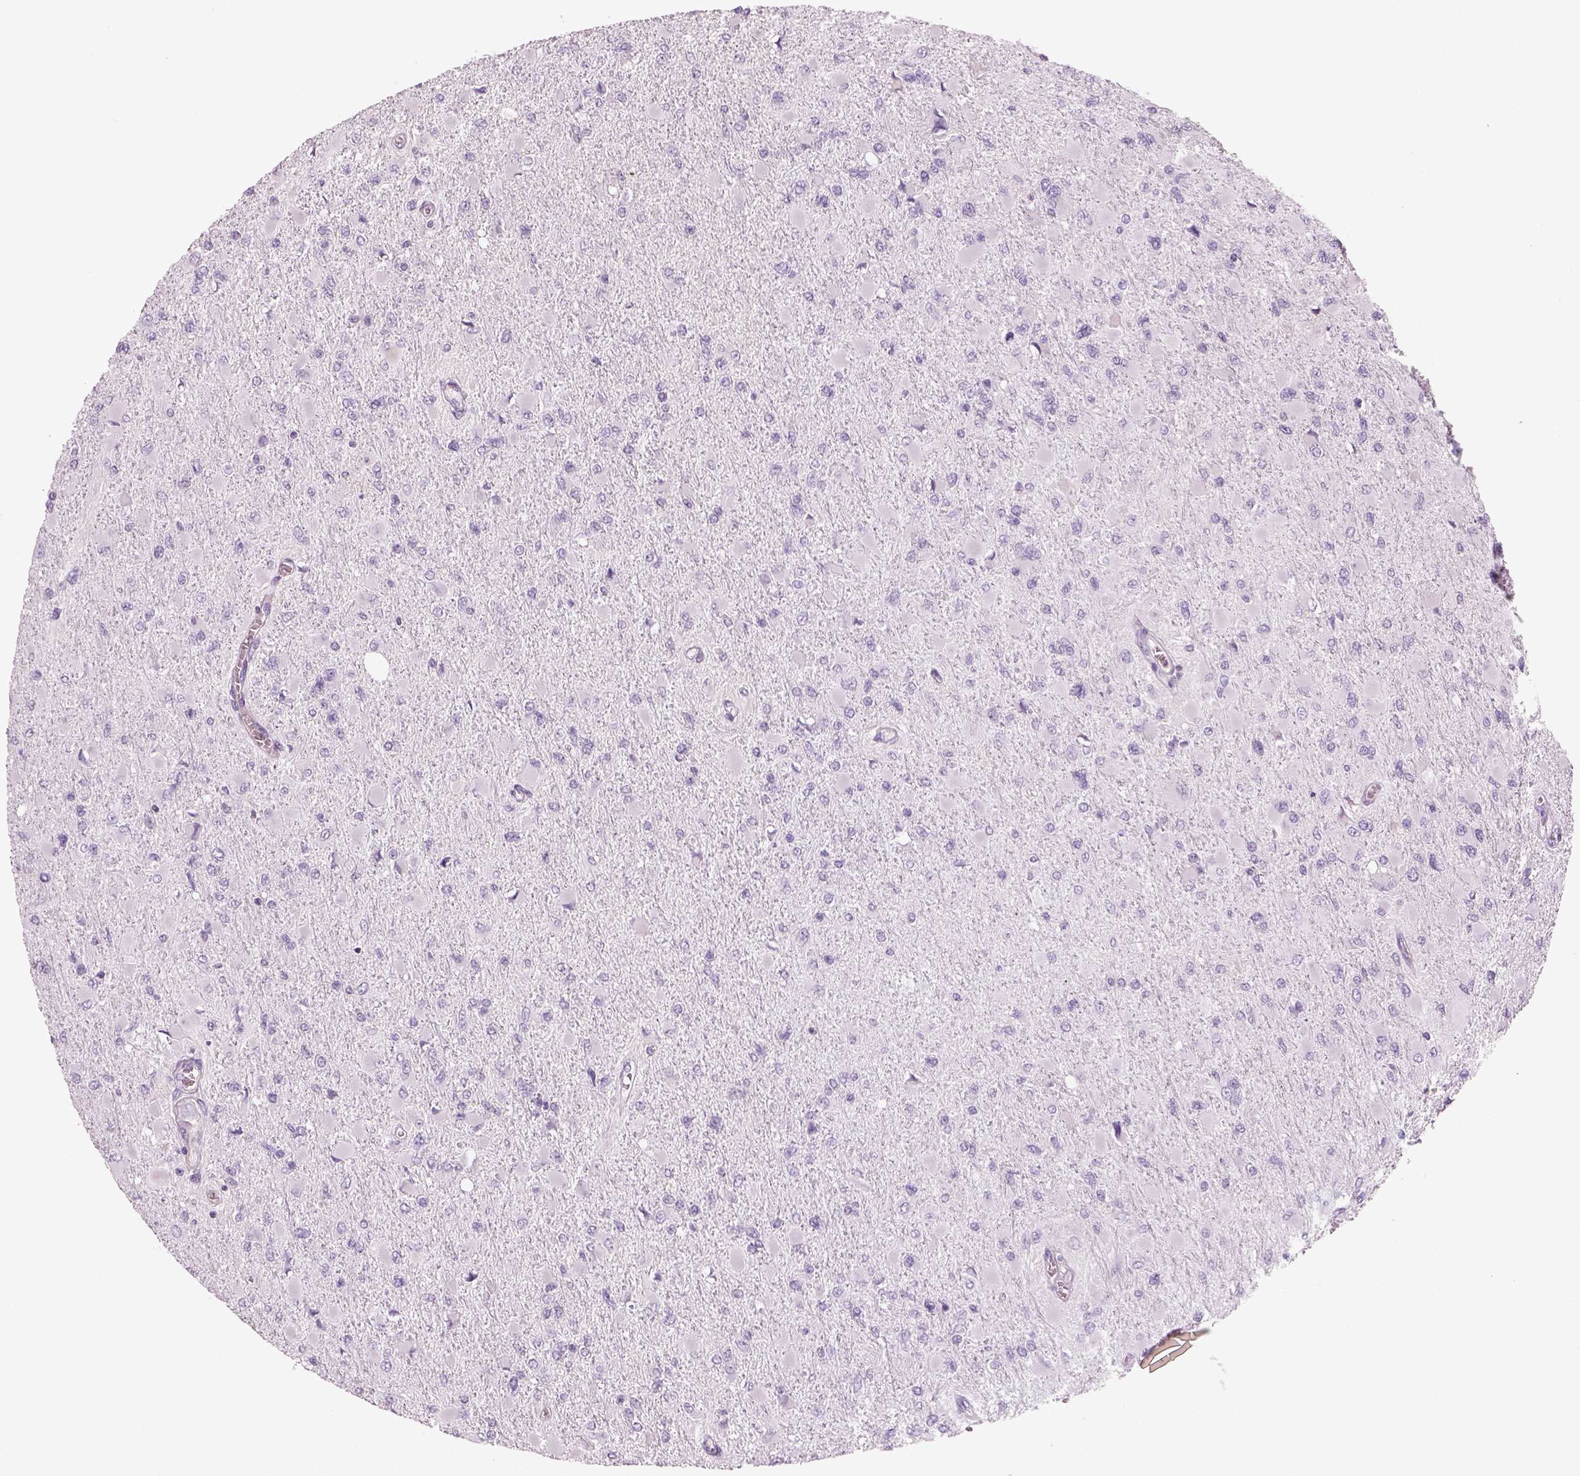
{"staining": {"intensity": "negative", "quantity": "none", "location": "none"}, "tissue": "glioma", "cell_type": "Tumor cells", "image_type": "cancer", "snomed": [{"axis": "morphology", "description": "Glioma, malignant, High grade"}, {"axis": "topography", "description": "Cerebral cortex"}], "caption": "Malignant high-grade glioma stained for a protein using immunohistochemistry (IHC) displays no staining tumor cells.", "gene": "SLC1A7", "patient": {"sex": "female", "age": 36}}